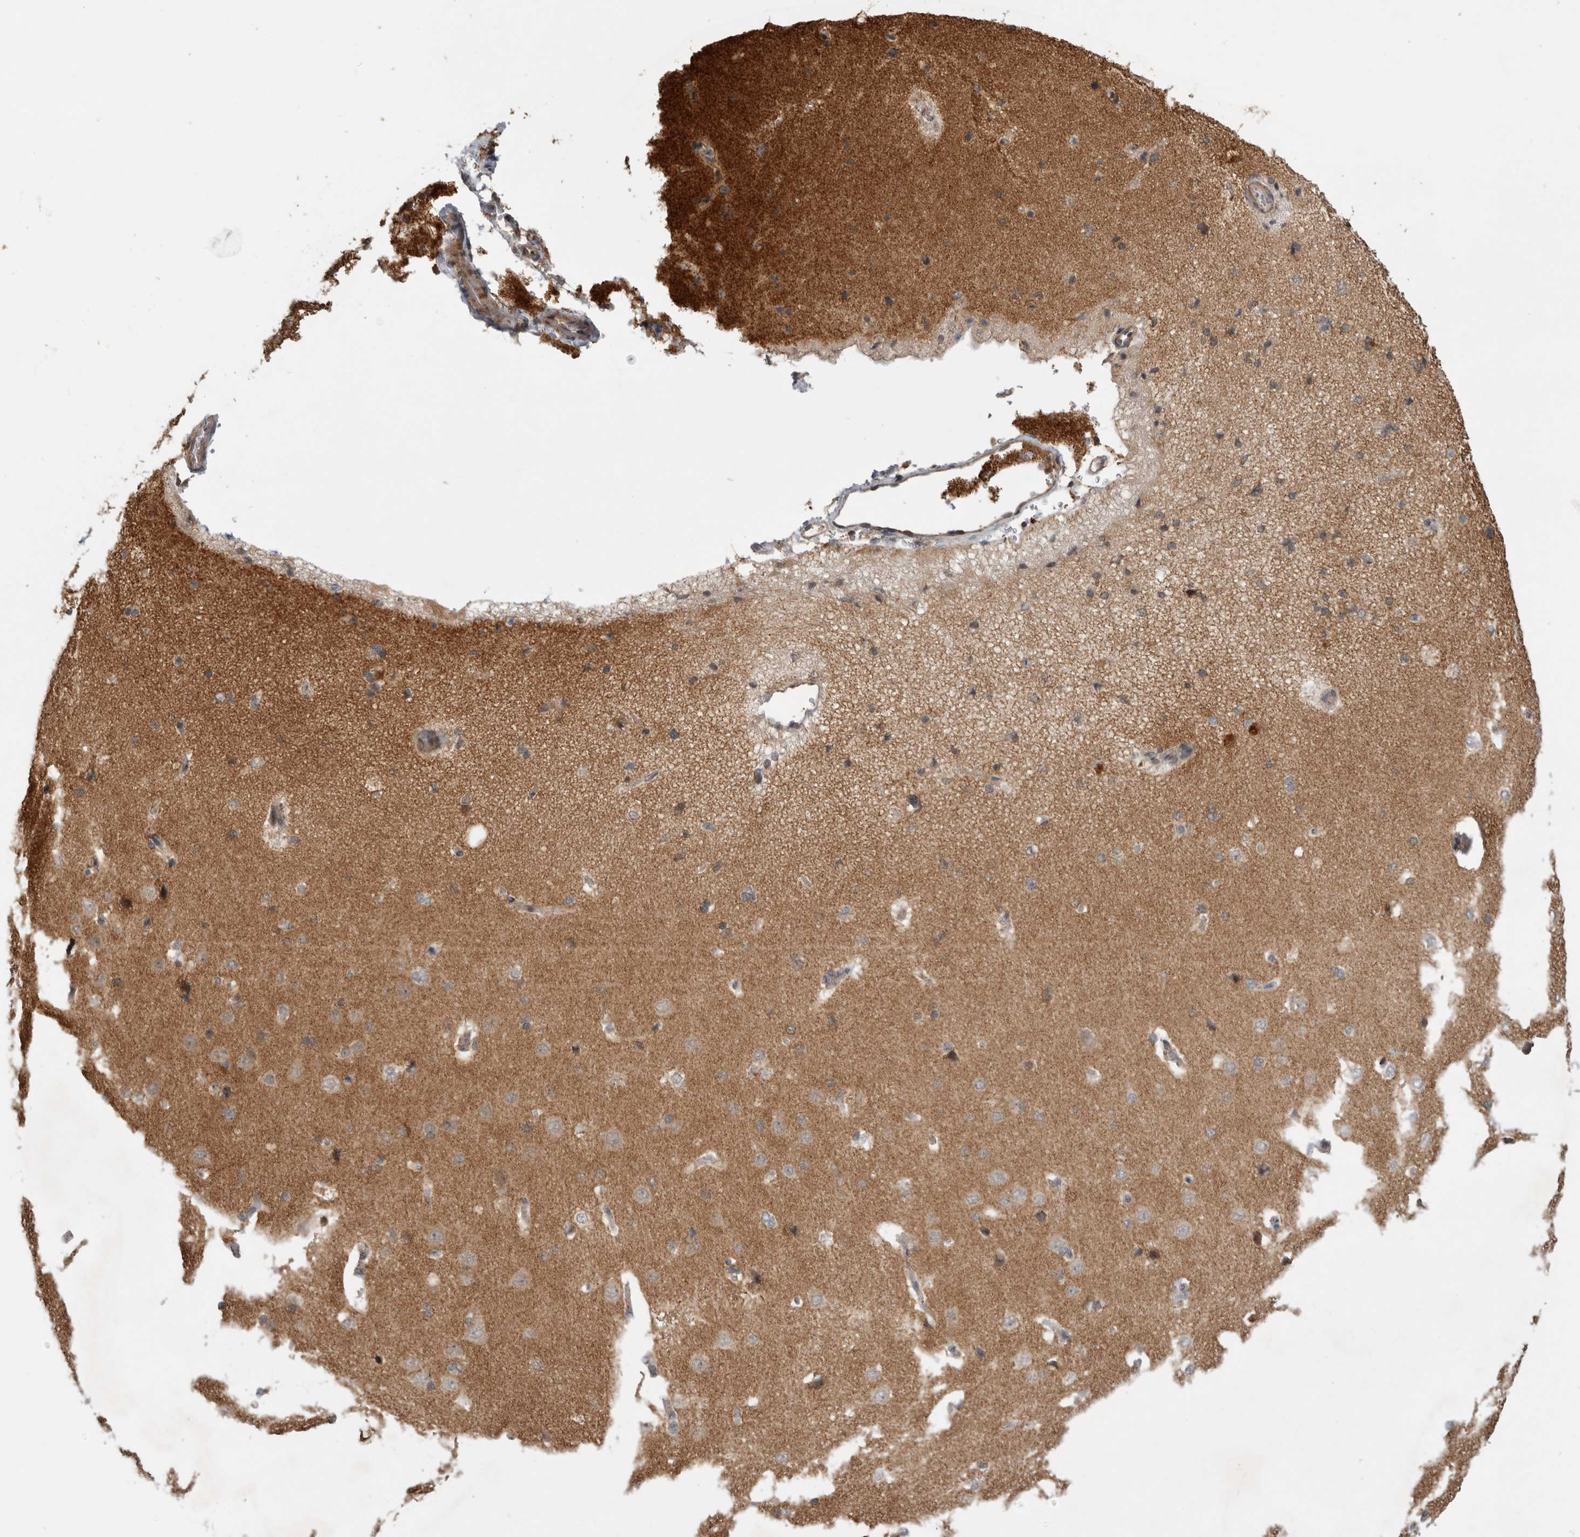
{"staining": {"intensity": "weak", "quantity": "<25%", "location": "cytoplasmic/membranous,nuclear"}, "tissue": "cerebral cortex", "cell_type": "Endothelial cells", "image_type": "normal", "snomed": [{"axis": "morphology", "description": "Normal tissue, NOS"}, {"axis": "topography", "description": "Cerebral cortex"}], "caption": "Micrograph shows no protein positivity in endothelial cells of unremarkable cerebral cortex.", "gene": "KCNIP1", "patient": {"sex": "male", "age": 62}}